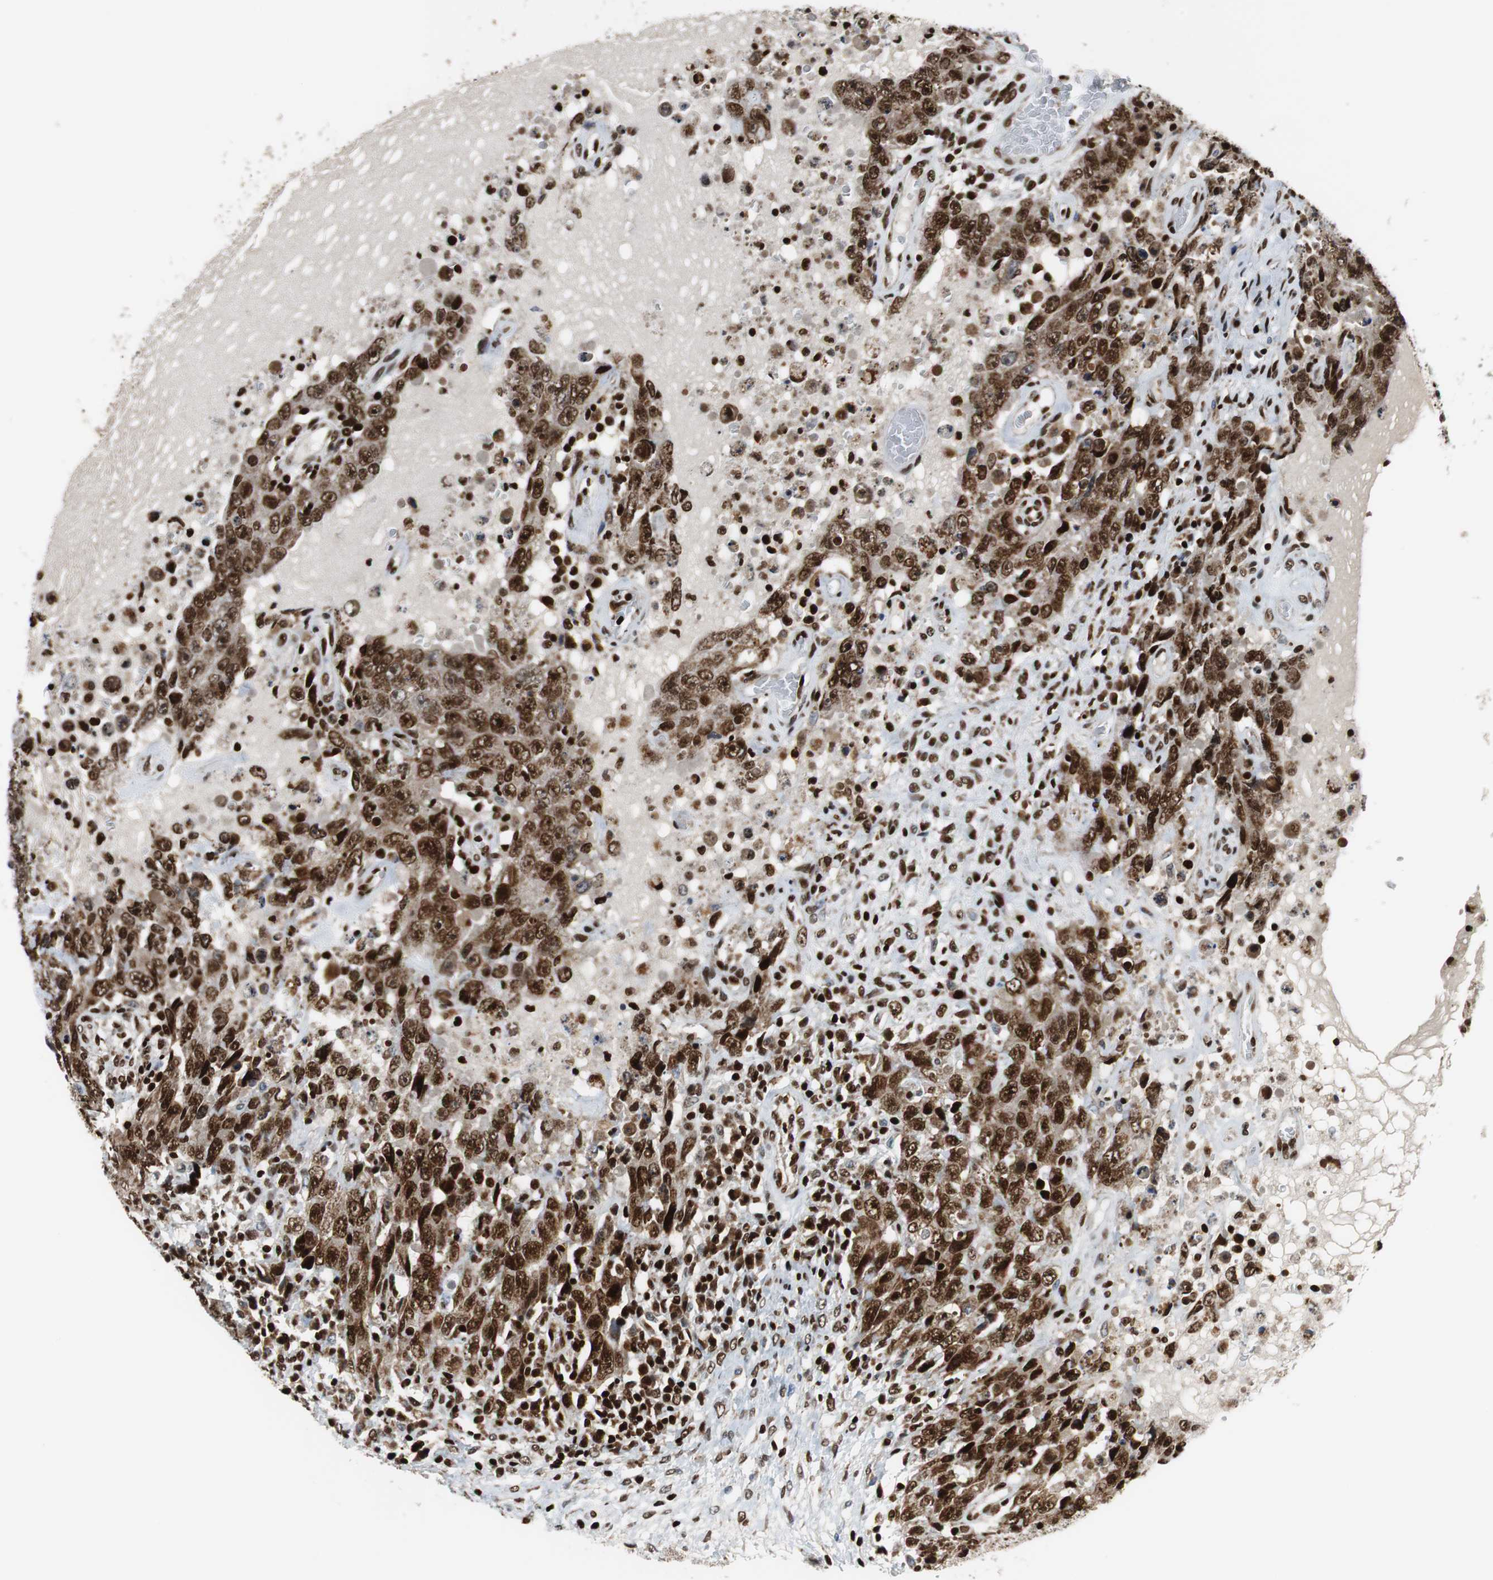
{"staining": {"intensity": "moderate", "quantity": "25%-75%", "location": "cytoplasmic/membranous,nuclear"}, "tissue": "testis cancer", "cell_type": "Tumor cells", "image_type": "cancer", "snomed": [{"axis": "morphology", "description": "Carcinoma, Embryonal, NOS"}, {"axis": "topography", "description": "Testis"}], "caption": "Human testis cancer stained with a protein marker shows moderate staining in tumor cells.", "gene": "HDAC1", "patient": {"sex": "male", "age": 26}}